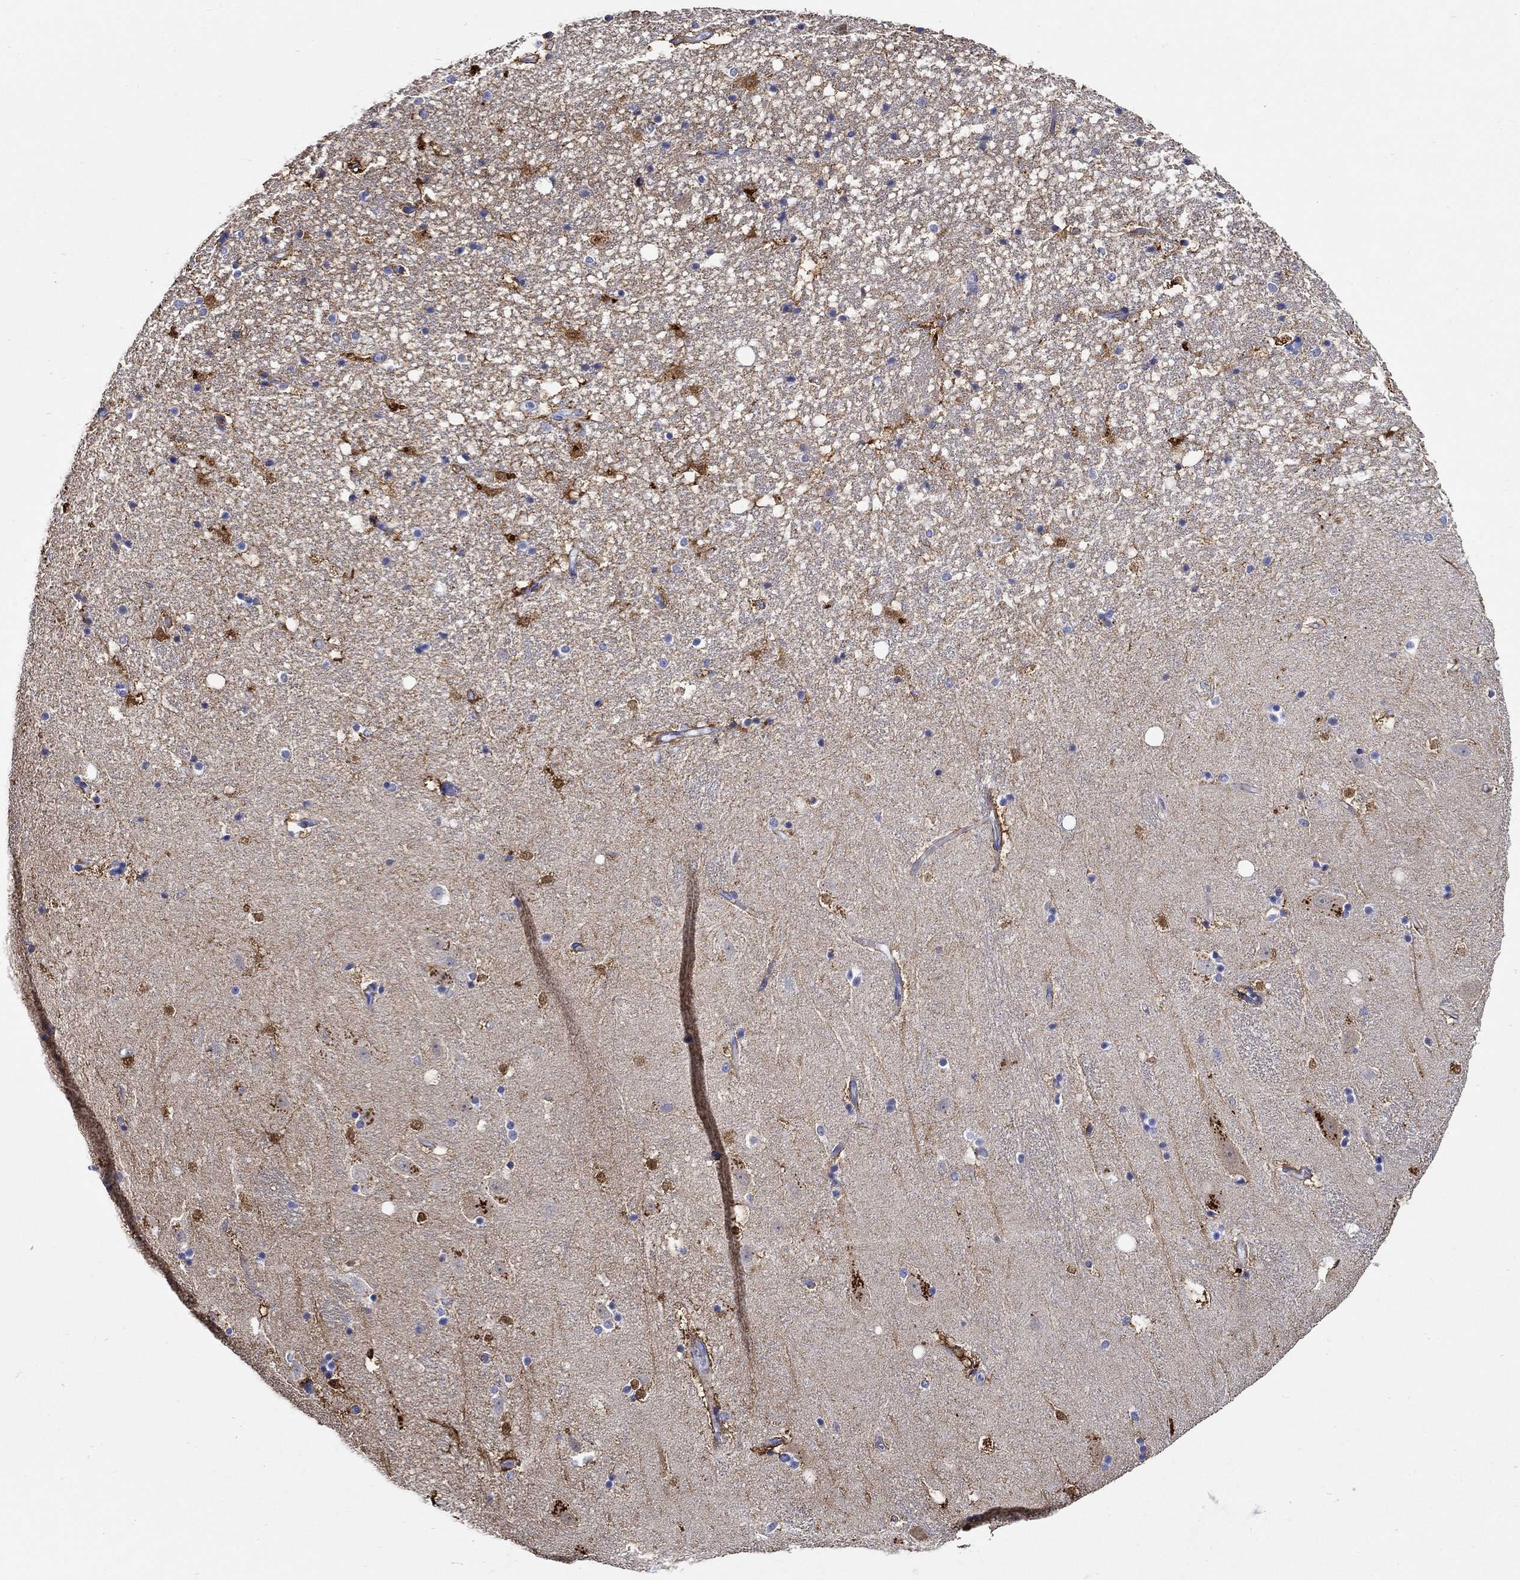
{"staining": {"intensity": "strong", "quantity": "<25%", "location": "cytoplasmic/membranous"}, "tissue": "hippocampus", "cell_type": "Glial cells", "image_type": "normal", "snomed": [{"axis": "morphology", "description": "Normal tissue, NOS"}, {"axis": "topography", "description": "Hippocampus"}], "caption": "Immunohistochemical staining of normal hippocampus exhibits strong cytoplasmic/membranous protein positivity in approximately <25% of glial cells.", "gene": "FBXO2", "patient": {"sex": "male", "age": 49}}